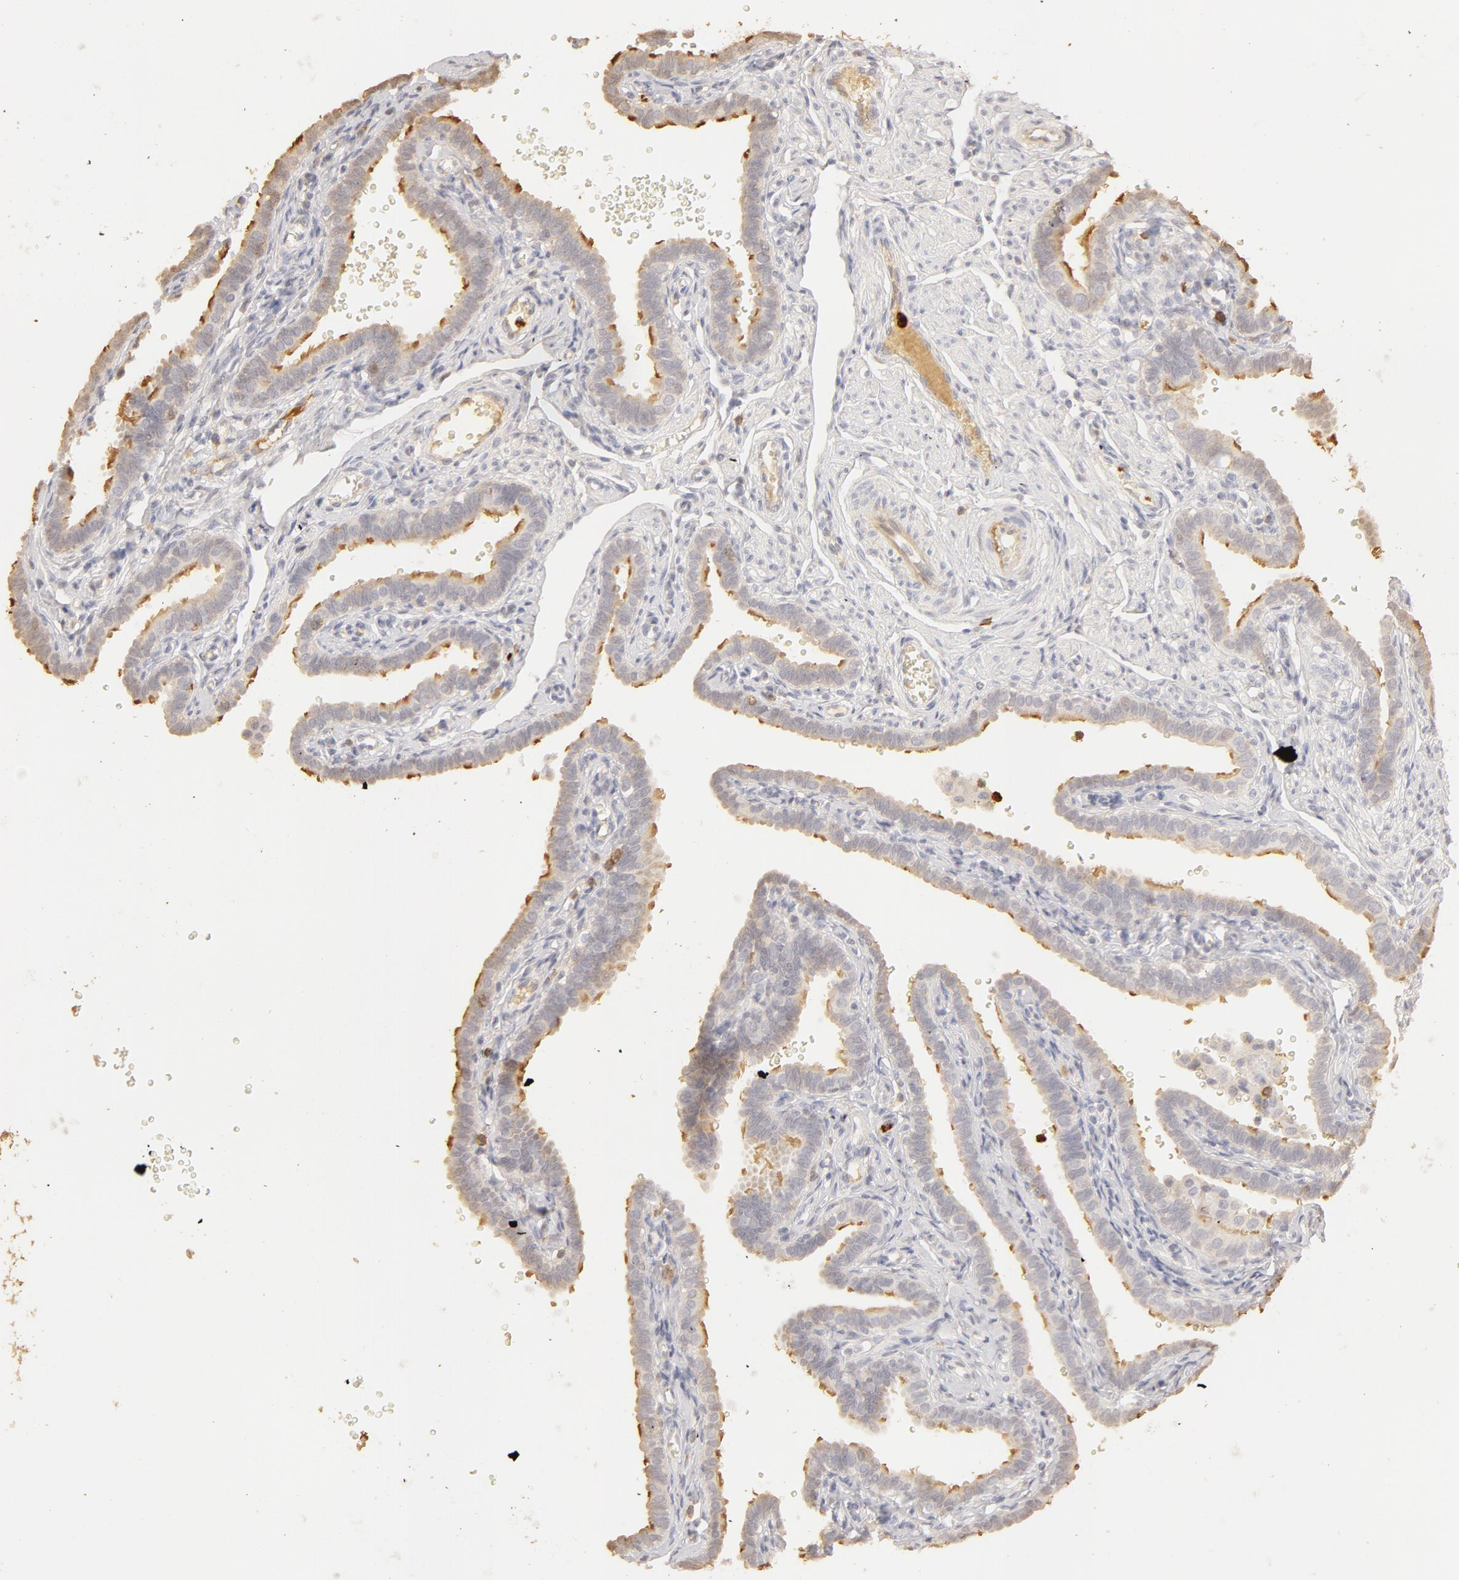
{"staining": {"intensity": "weak", "quantity": "25%-75%", "location": "cytoplasmic/membranous"}, "tissue": "fallopian tube", "cell_type": "Glandular cells", "image_type": "normal", "snomed": [{"axis": "morphology", "description": "Normal tissue, NOS"}, {"axis": "topography", "description": "Fallopian tube"}], "caption": "The image displays a brown stain indicating the presence of a protein in the cytoplasmic/membranous of glandular cells in fallopian tube. The protein is stained brown, and the nuclei are stained in blue (DAB IHC with brightfield microscopy, high magnification).", "gene": "C1R", "patient": {"sex": "female", "age": 35}}